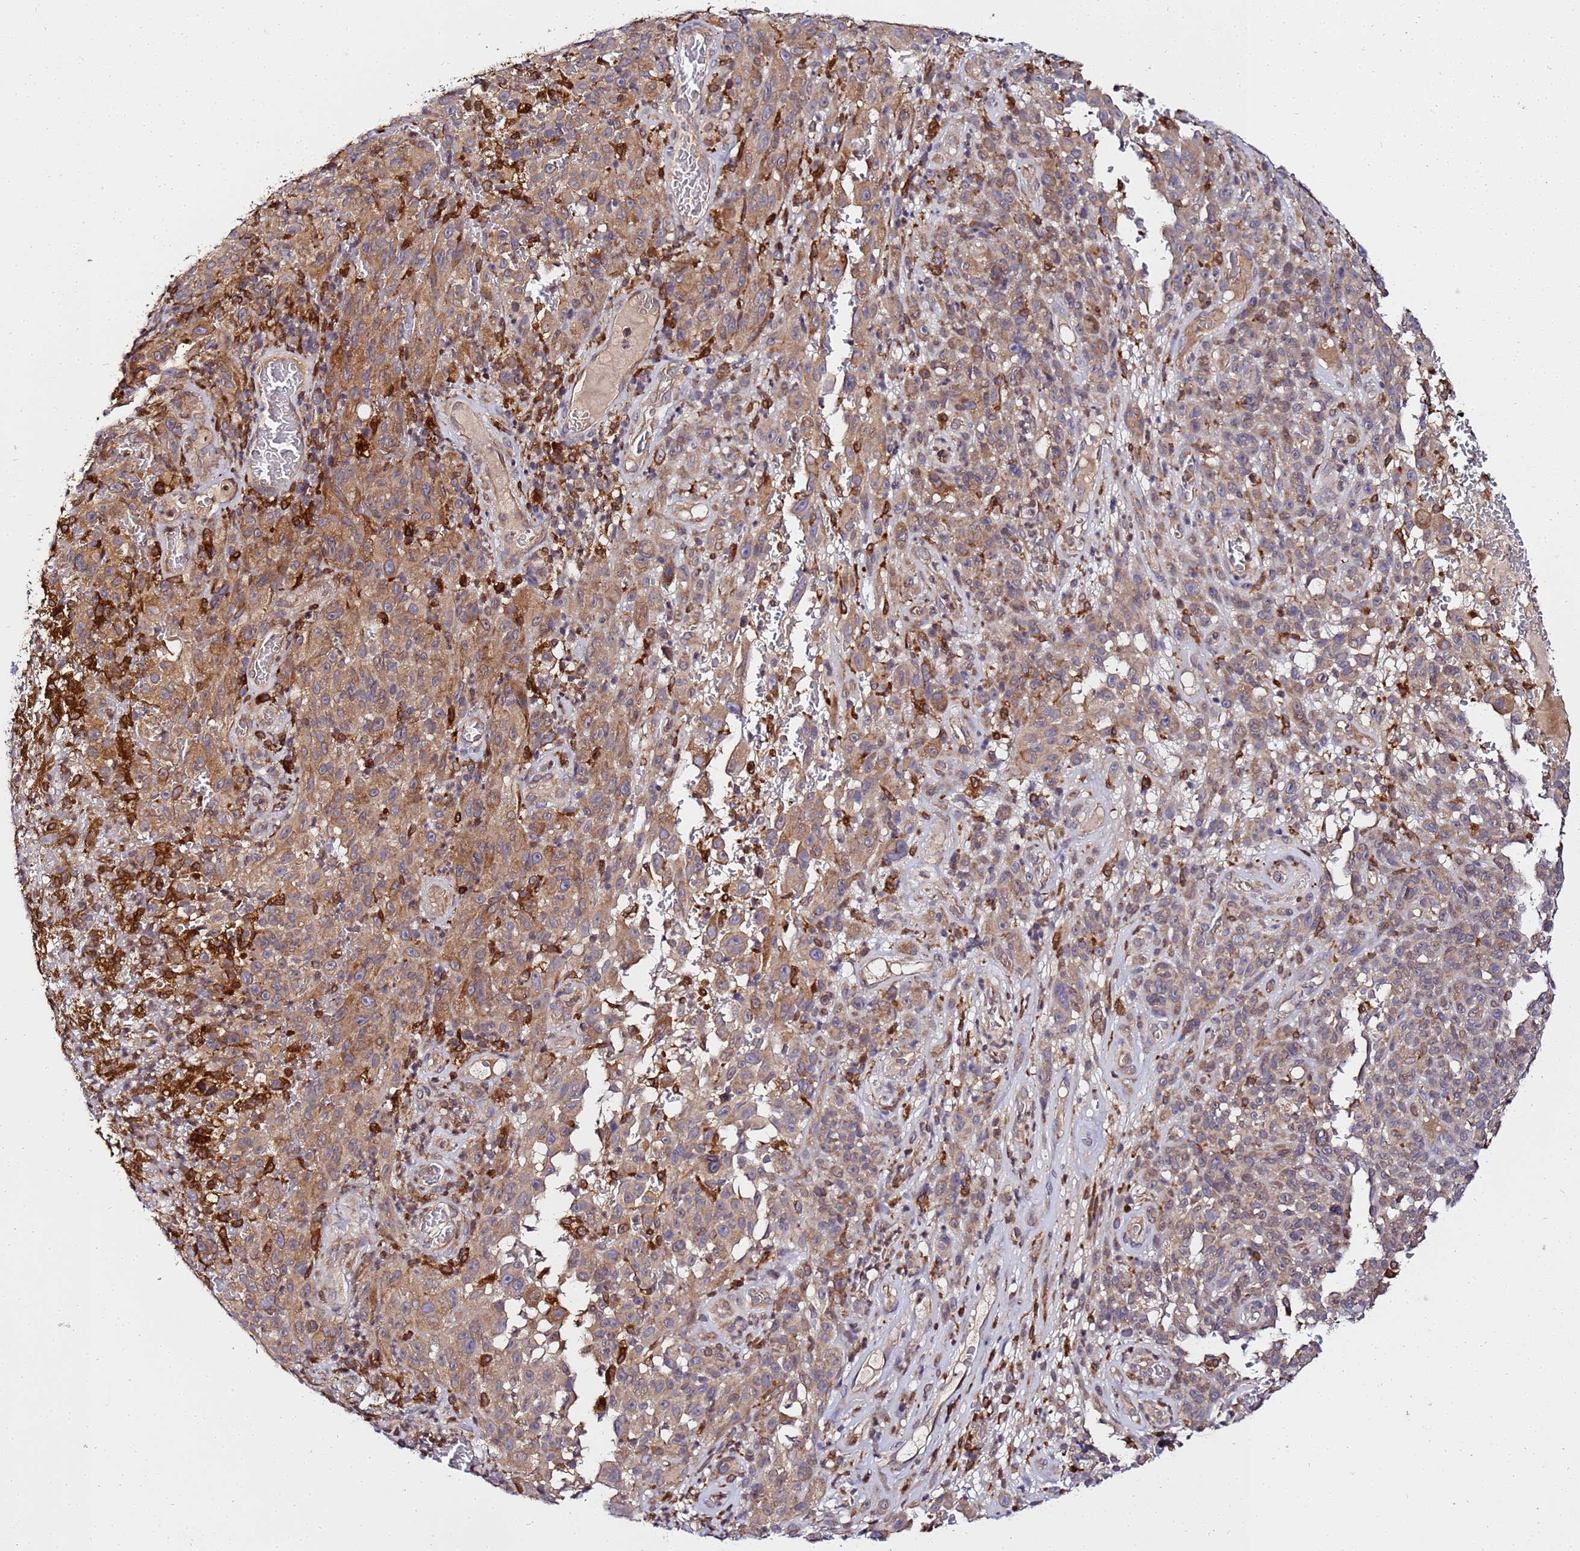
{"staining": {"intensity": "moderate", "quantity": ">75%", "location": "cytoplasmic/membranous"}, "tissue": "melanoma", "cell_type": "Tumor cells", "image_type": "cancer", "snomed": [{"axis": "morphology", "description": "Malignant melanoma, NOS"}, {"axis": "topography", "description": "Skin"}], "caption": "A photomicrograph showing moderate cytoplasmic/membranous staining in about >75% of tumor cells in malignant melanoma, as visualized by brown immunohistochemical staining.", "gene": "ADPGK", "patient": {"sex": "female", "age": 82}}